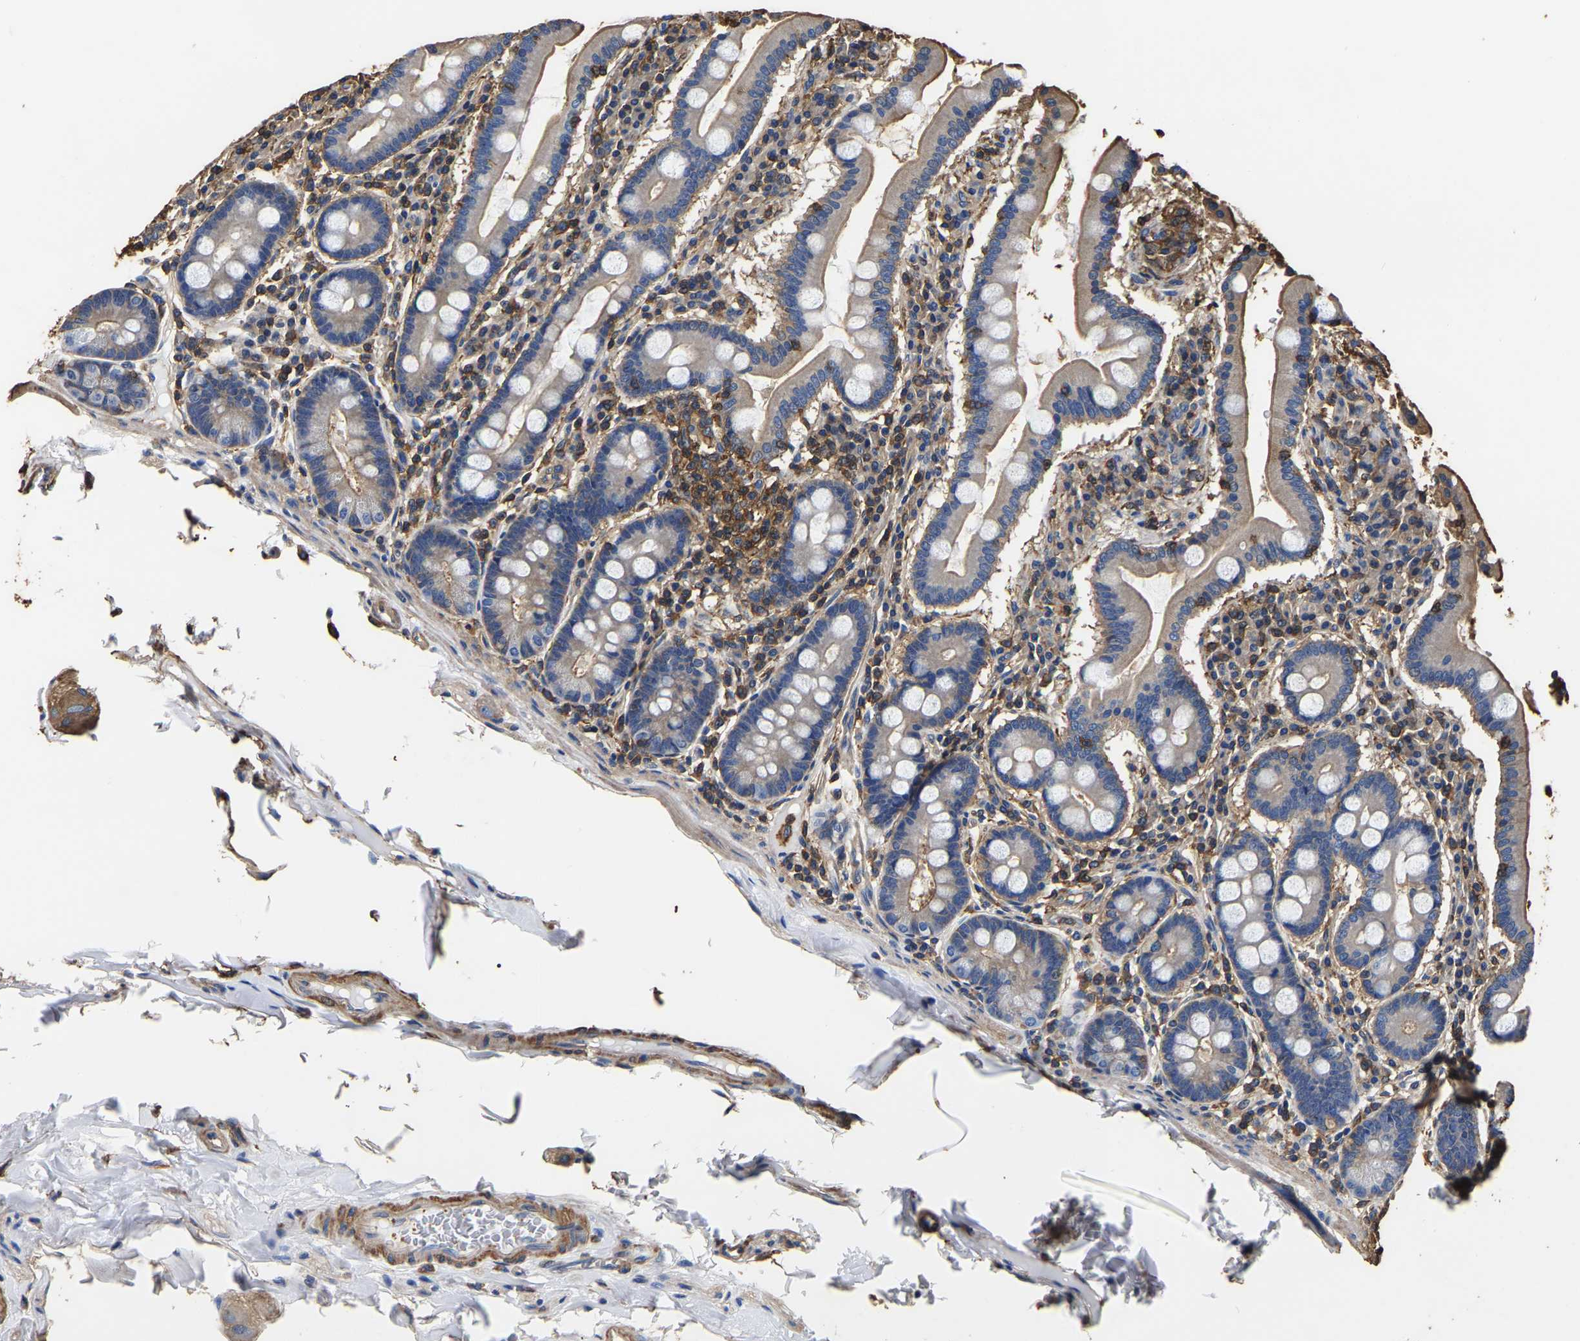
{"staining": {"intensity": "moderate", "quantity": ">75%", "location": "cytoplasmic/membranous"}, "tissue": "duodenum", "cell_type": "Glandular cells", "image_type": "normal", "snomed": [{"axis": "morphology", "description": "Normal tissue, NOS"}, {"axis": "topography", "description": "Duodenum"}], "caption": "DAB immunohistochemical staining of normal human duodenum exhibits moderate cytoplasmic/membranous protein expression in about >75% of glandular cells. (Stains: DAB (3,3'-diaminobenzidine) in brown, nuclei in blue, Microscopy: brightfield microscopy at high magnification).", "gene": "ARMT1", "patient": {"sex": "male", "age": 50}}